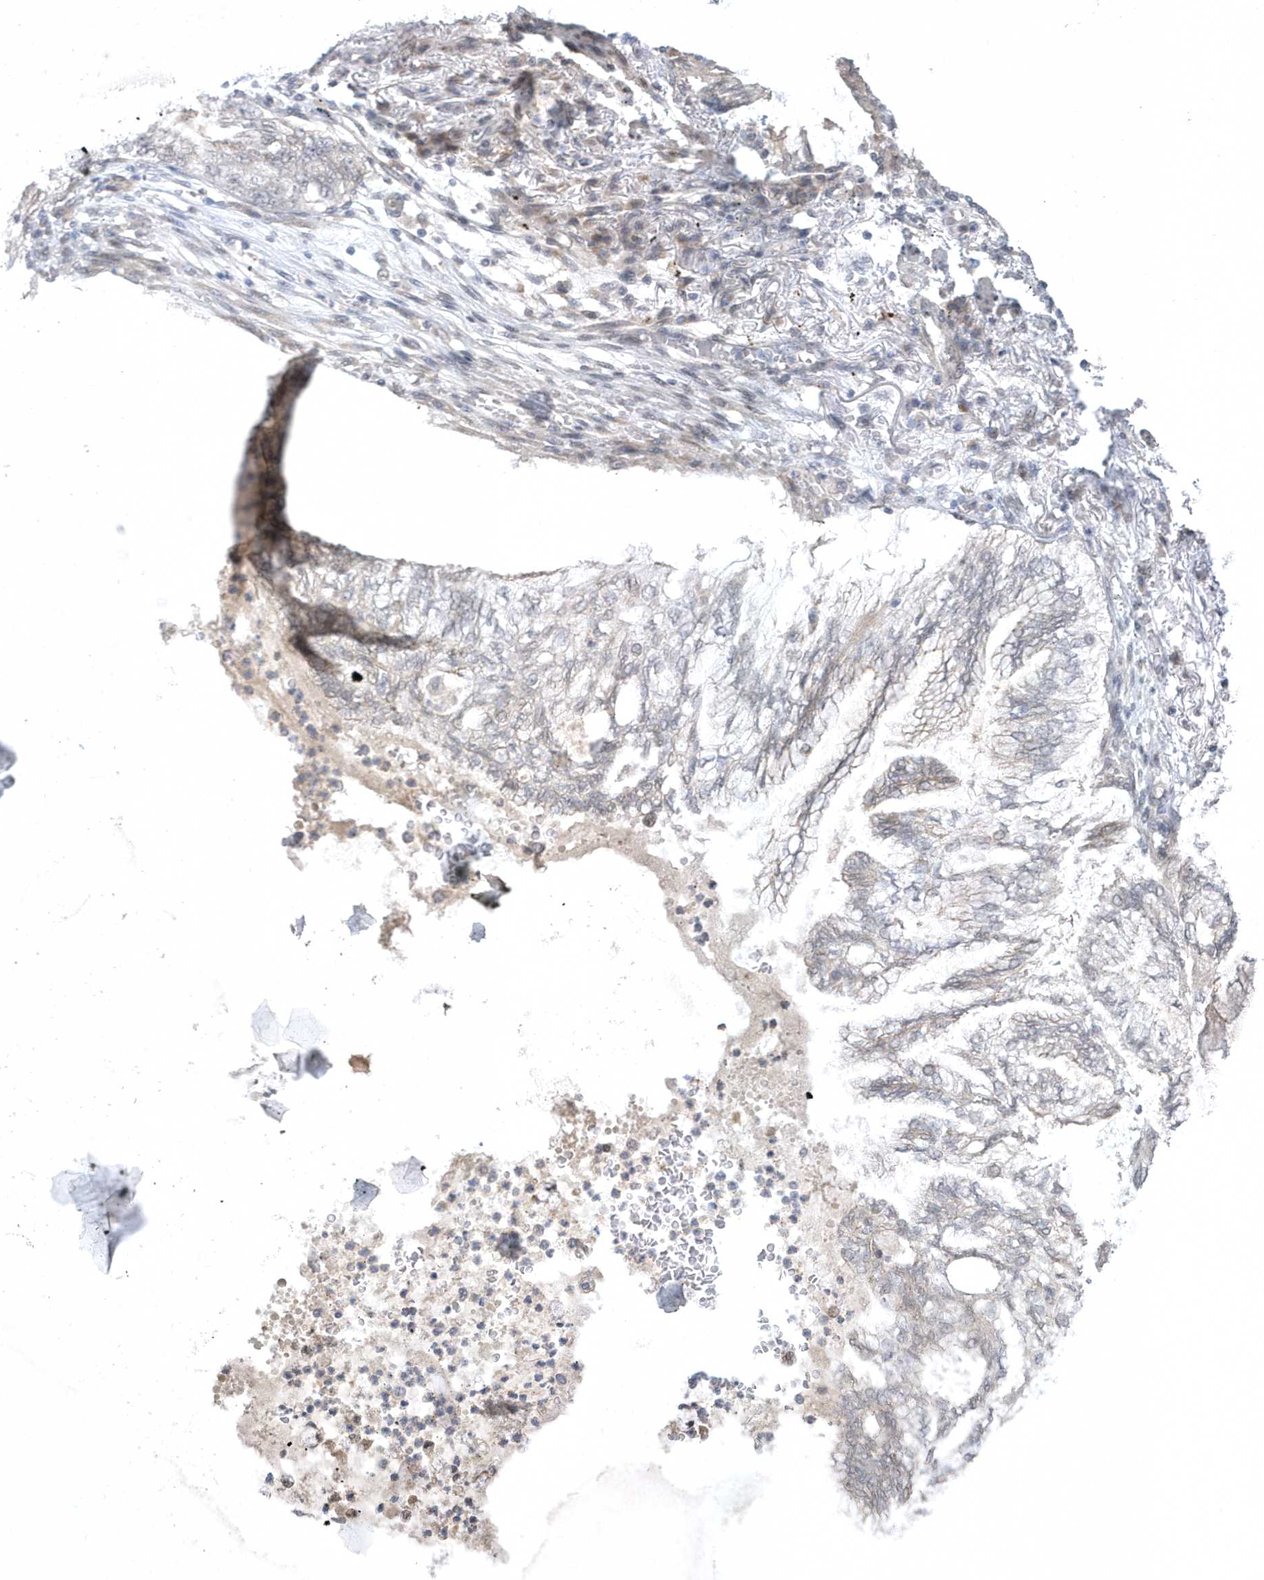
{"staining": {"intensity": "negative", "quantity": "none", "location": "none"}, "tissue": "lung cancer", "cell_type": "Tumor cells", "image_type": "cancer", "snomed": [{"axis": "morphology", "description": "Adenocarcinoma, NOS"}, {"axis": "topography", "description": "Lung"}], "caption": "Tumor cells show no significant protein staining in lung cancer.", "gene": "ZC3H12D", "patient": {"sex": "female", "age": 70}}